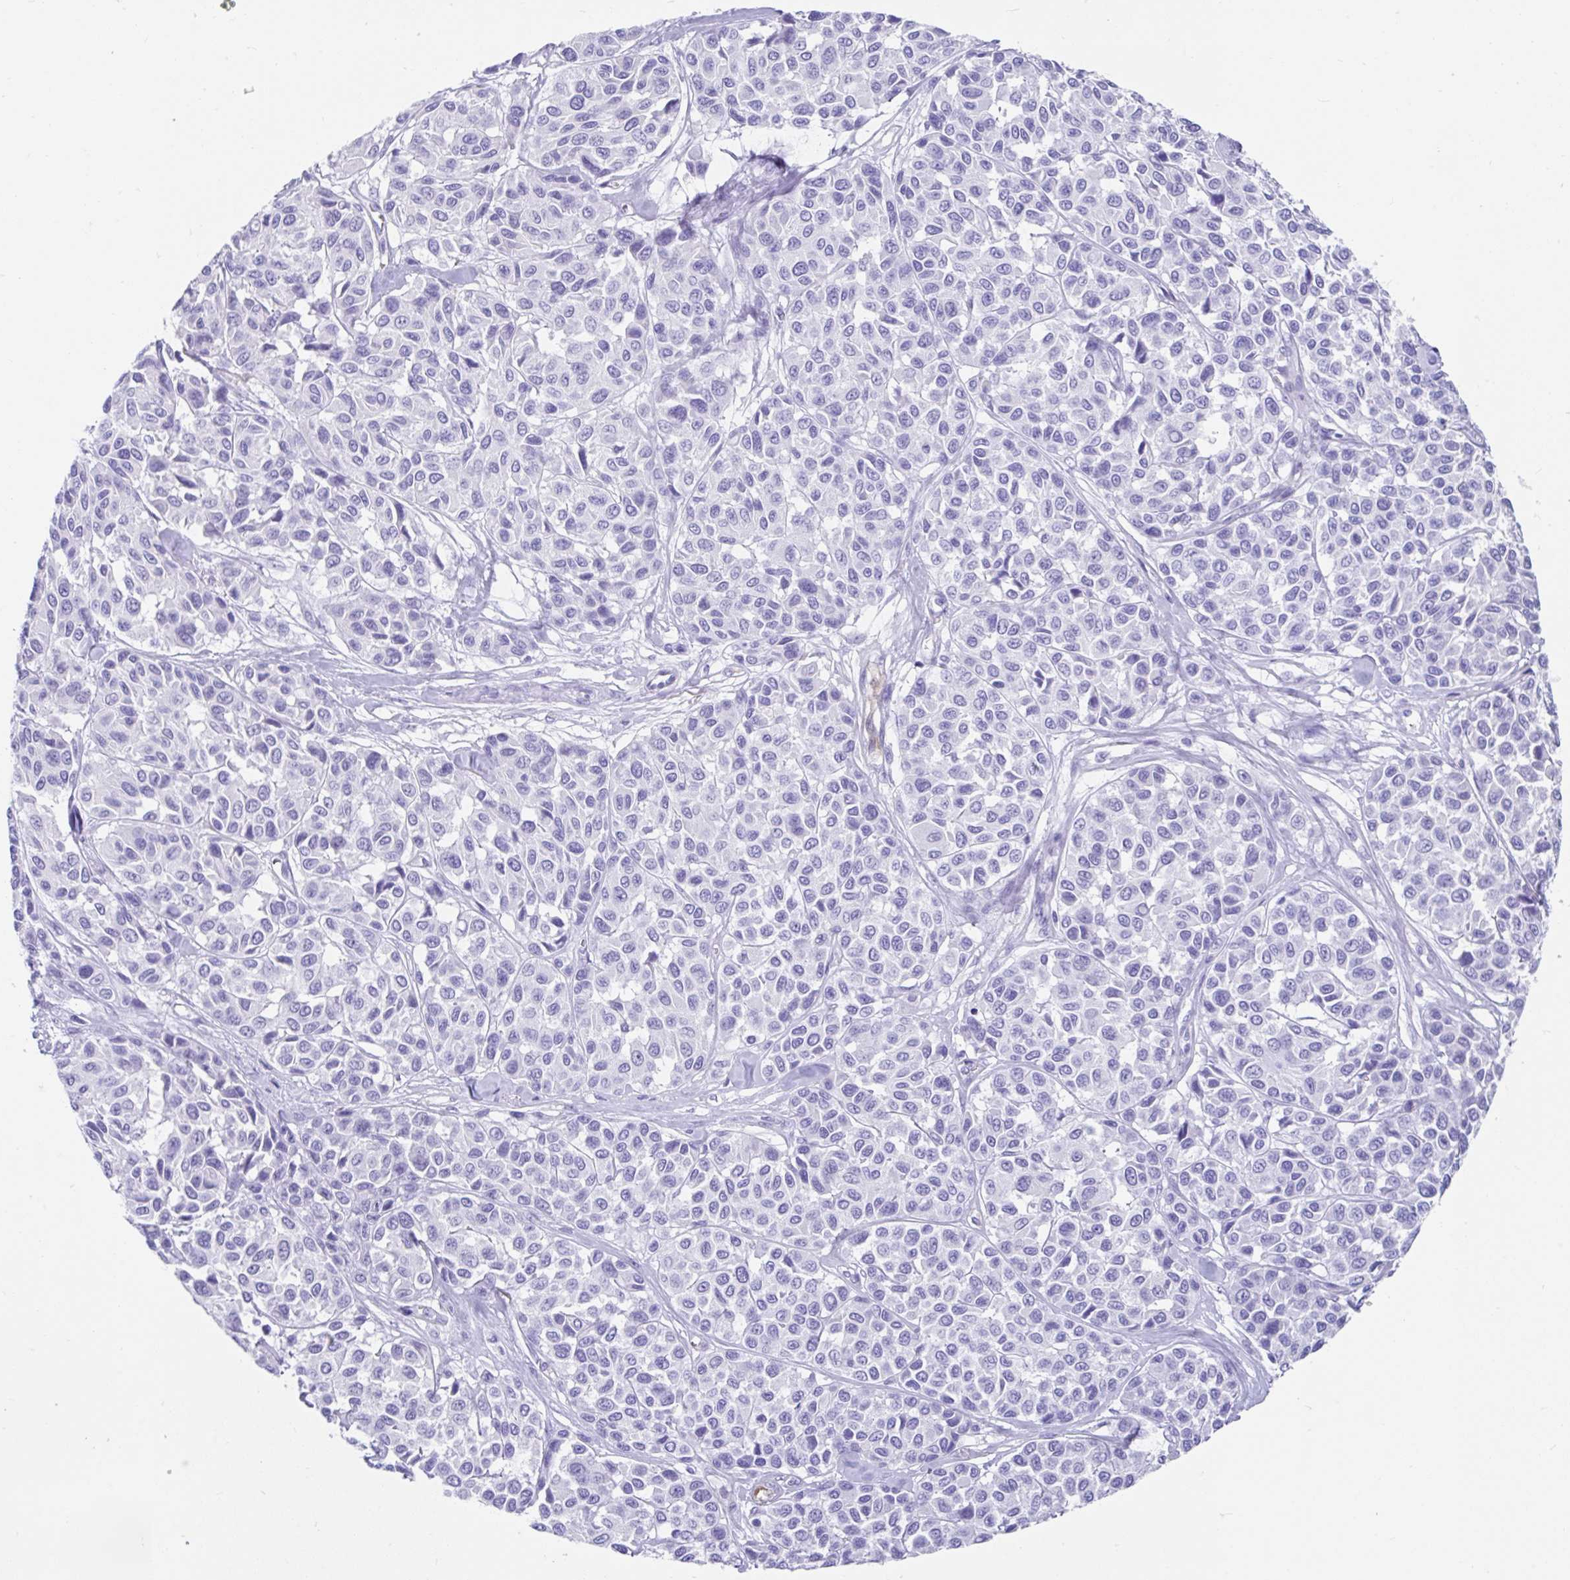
{"staining": {"intensity": "negative", "quantity": "none", "location": "none"}, "tissue": "melanoma", "cell_type": "Tumor cells", "image_type": "cancer", "snomed": [{"axis": "morphology", "description": "Malignant melanoma, NOS"}, {"axis": "topography", "description": "Skin"}], "caption": "A photomicrograph of human malignant melanoma is negative for staining in tumor cells.", "gene": "FAM107A", "patient": {"sex": "female", "age": 66}}